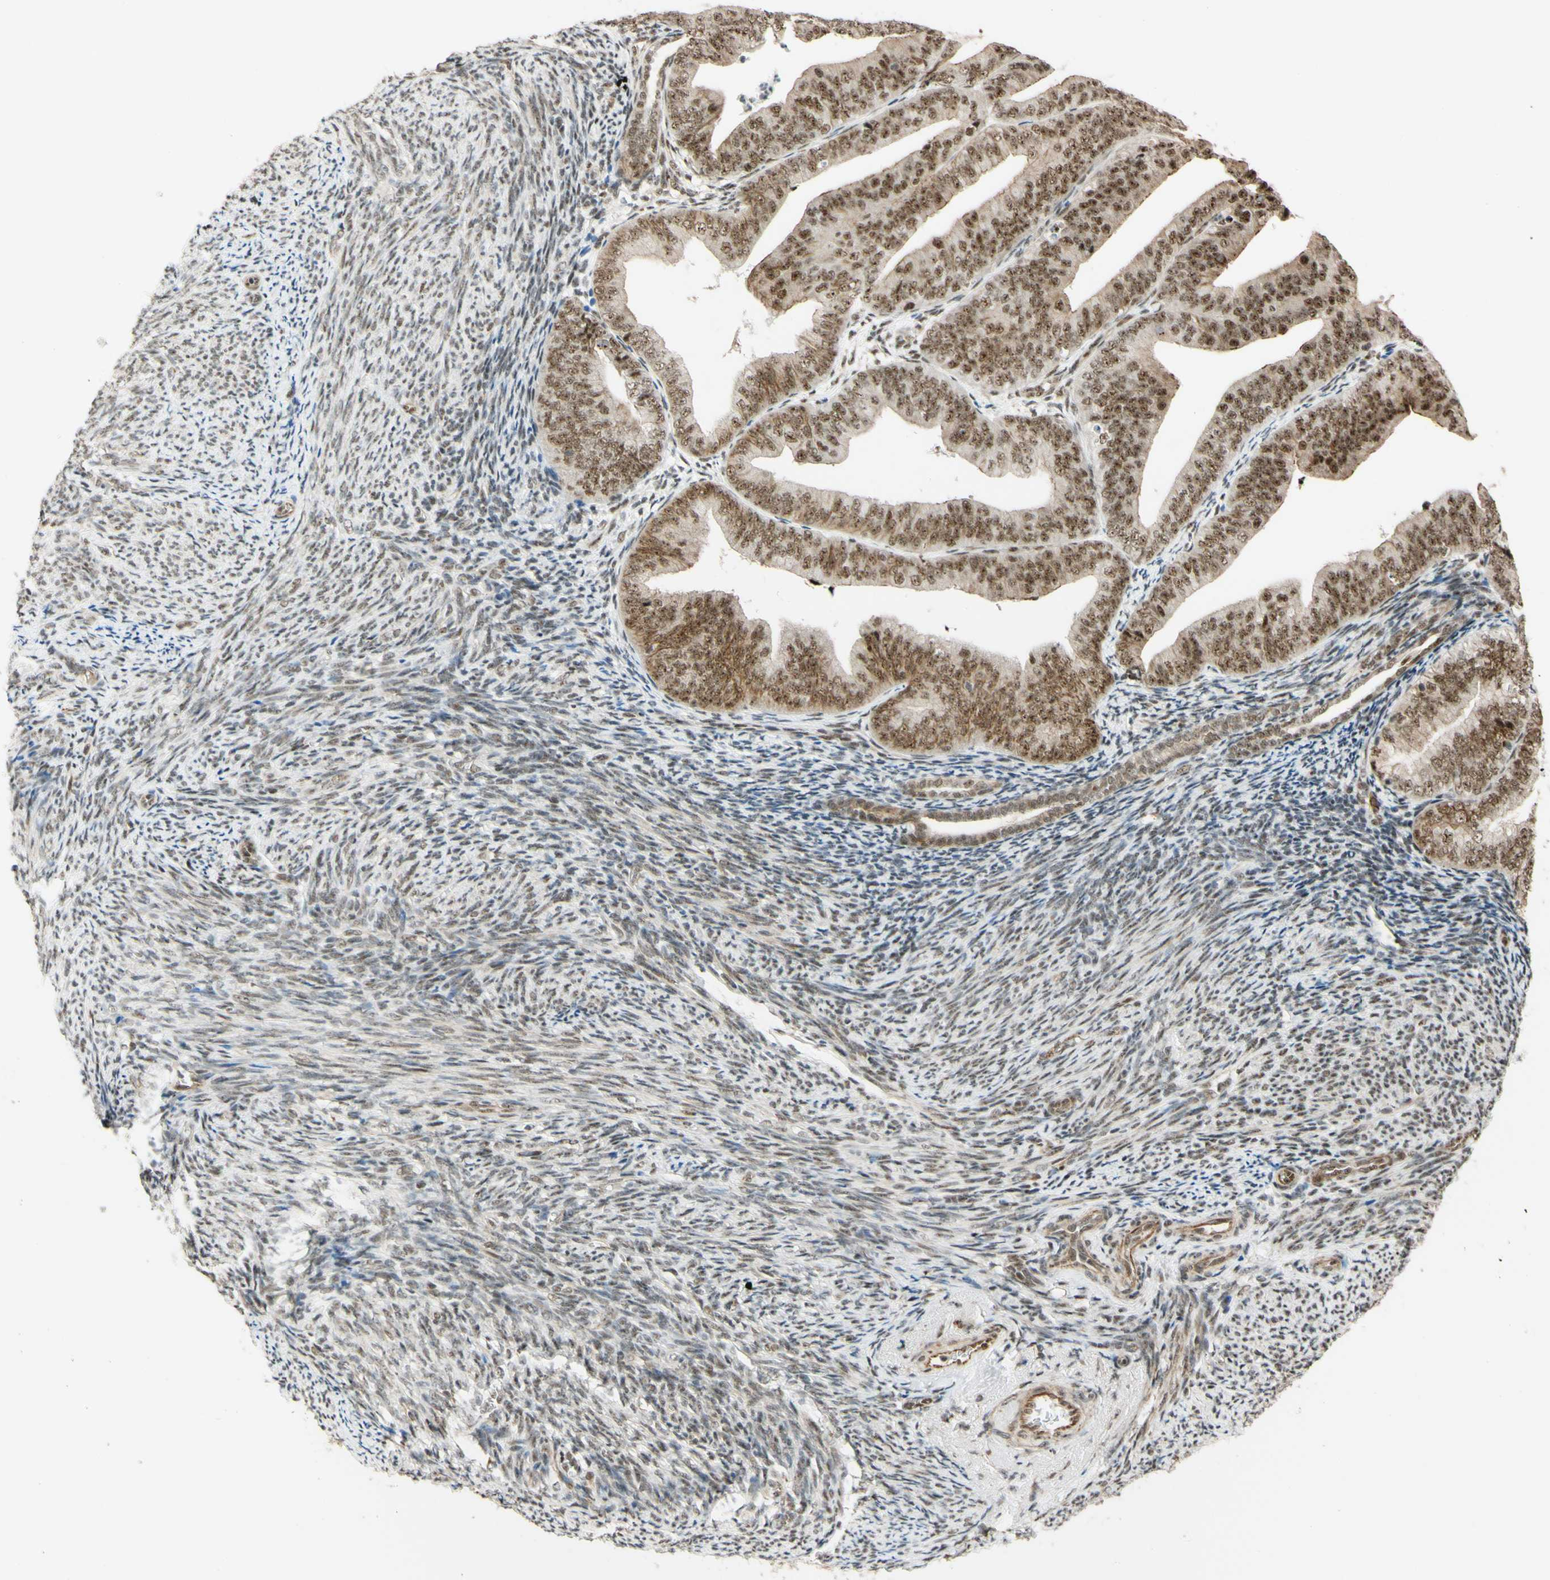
{"staining": {"intensity": "moderate", "quantity": ">75%", "location": "nuclear"}, "tissue": "endometrial cancer", "cell_type": "Tumor cells", "image_type": "cancer", "snomed": [{"axis": "morphology", "description": "Adenocarcinoma, NOS"}, {"axis": "topography", "description": "Endometrium"}], "caption": "A photomicrograph showing moderate nuclear positivity in approximately >75% of tumor cells in adenocarcinoma (endometrial), as visualized by brown immunohistochemical staining.", "gene": "SAP18", "patient": {"sex": "female", "age": 63}}